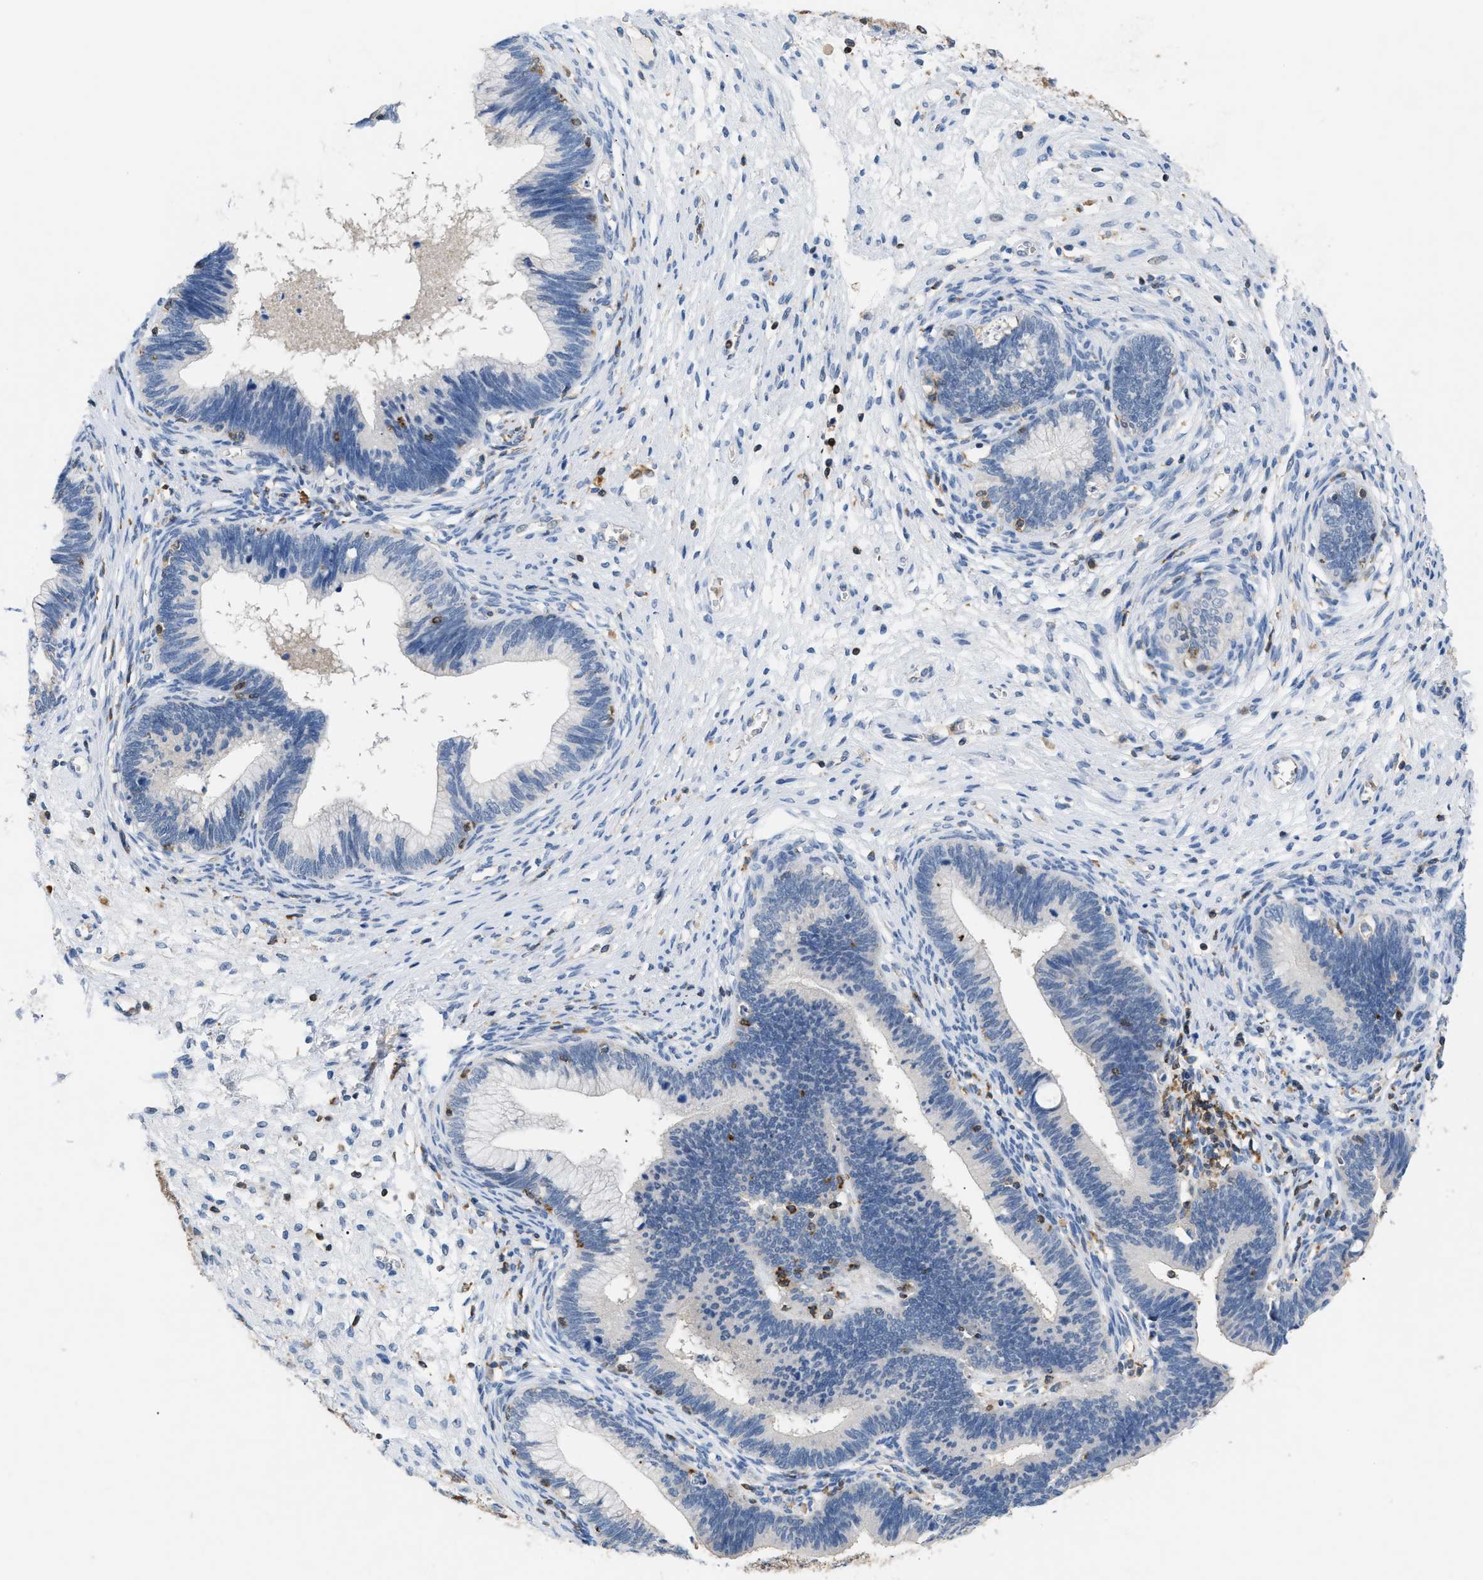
{"staining": {"intensity": "negative", "quantity": "none", "location": "none"}, "tissue": "cervical cancer", "cell_type": "Tumor cells", "image_type": "cancer", "snomed": [{"axis": "morphology", "description": "Adenocarcinoma, NOS"}, {"axis": "topography", "description": "Cervix"}], "caption": "There is no significant positivity in tumor cells of cervical adenocarcinoma.", "gene": "INPP5D", "patient": {"sex": "female", "age": 44}}